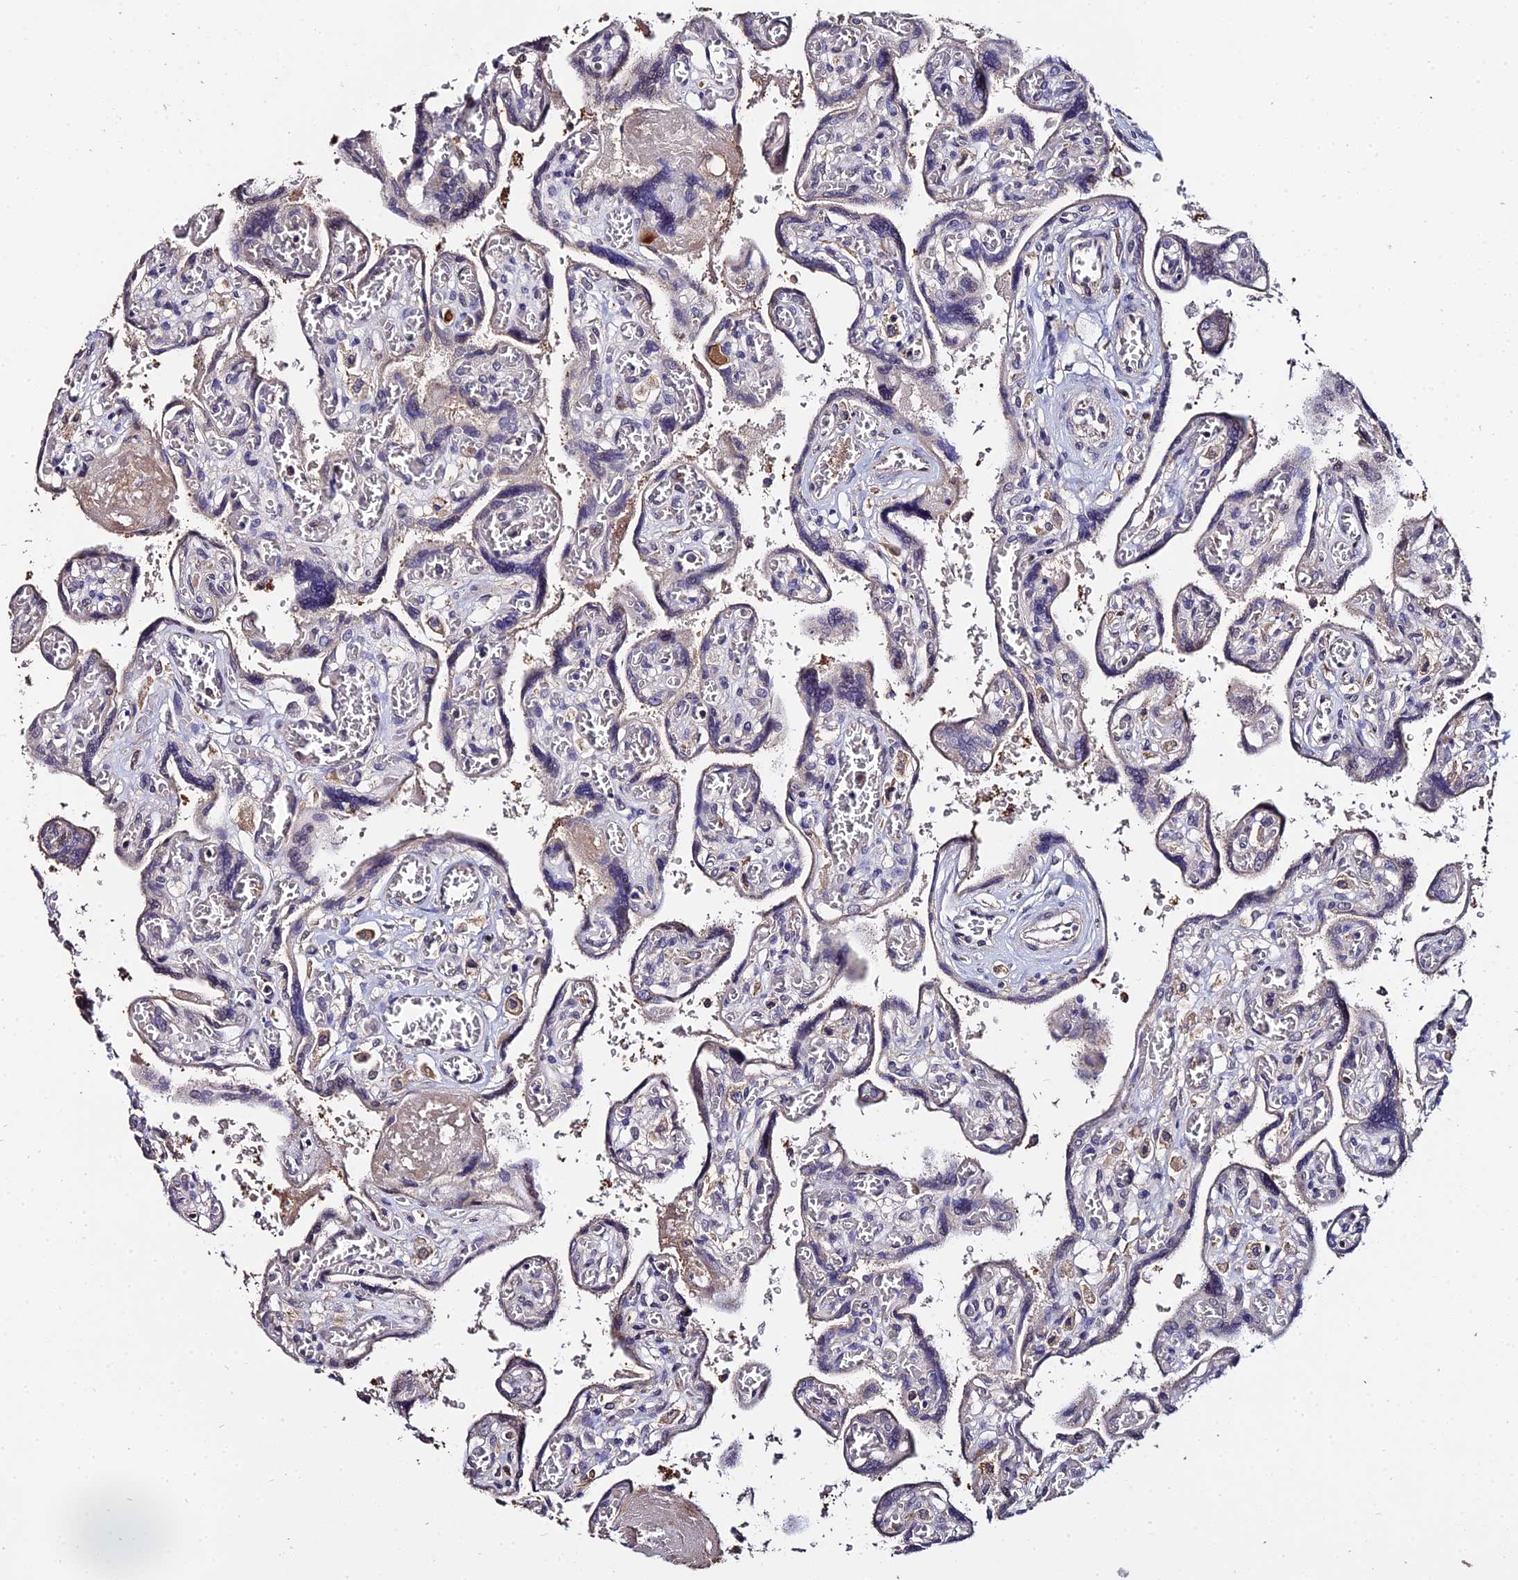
{"staining": {"intensity": "weak", "quantity": "25%-75%", "location": "nuclear"}, "tissue": "placenta", "cell_type": "Trophoblastic cells", "image_type": "normal", "snomed": [{"axis": "morphology", "description": "Normal tissue, NOS"}, {"axis": "topography", "description": "Placenta"}], "caption": "Weak nuclear expression is present in about 25%-75% of trophoblastic cells in benign placenta. (Stains: DAB in brown, nuclei in blue, Microscopy: brightfield microscopy at high magnification).", "gene": "LSM5", "patient": {"sex": "female", "age": 39}}